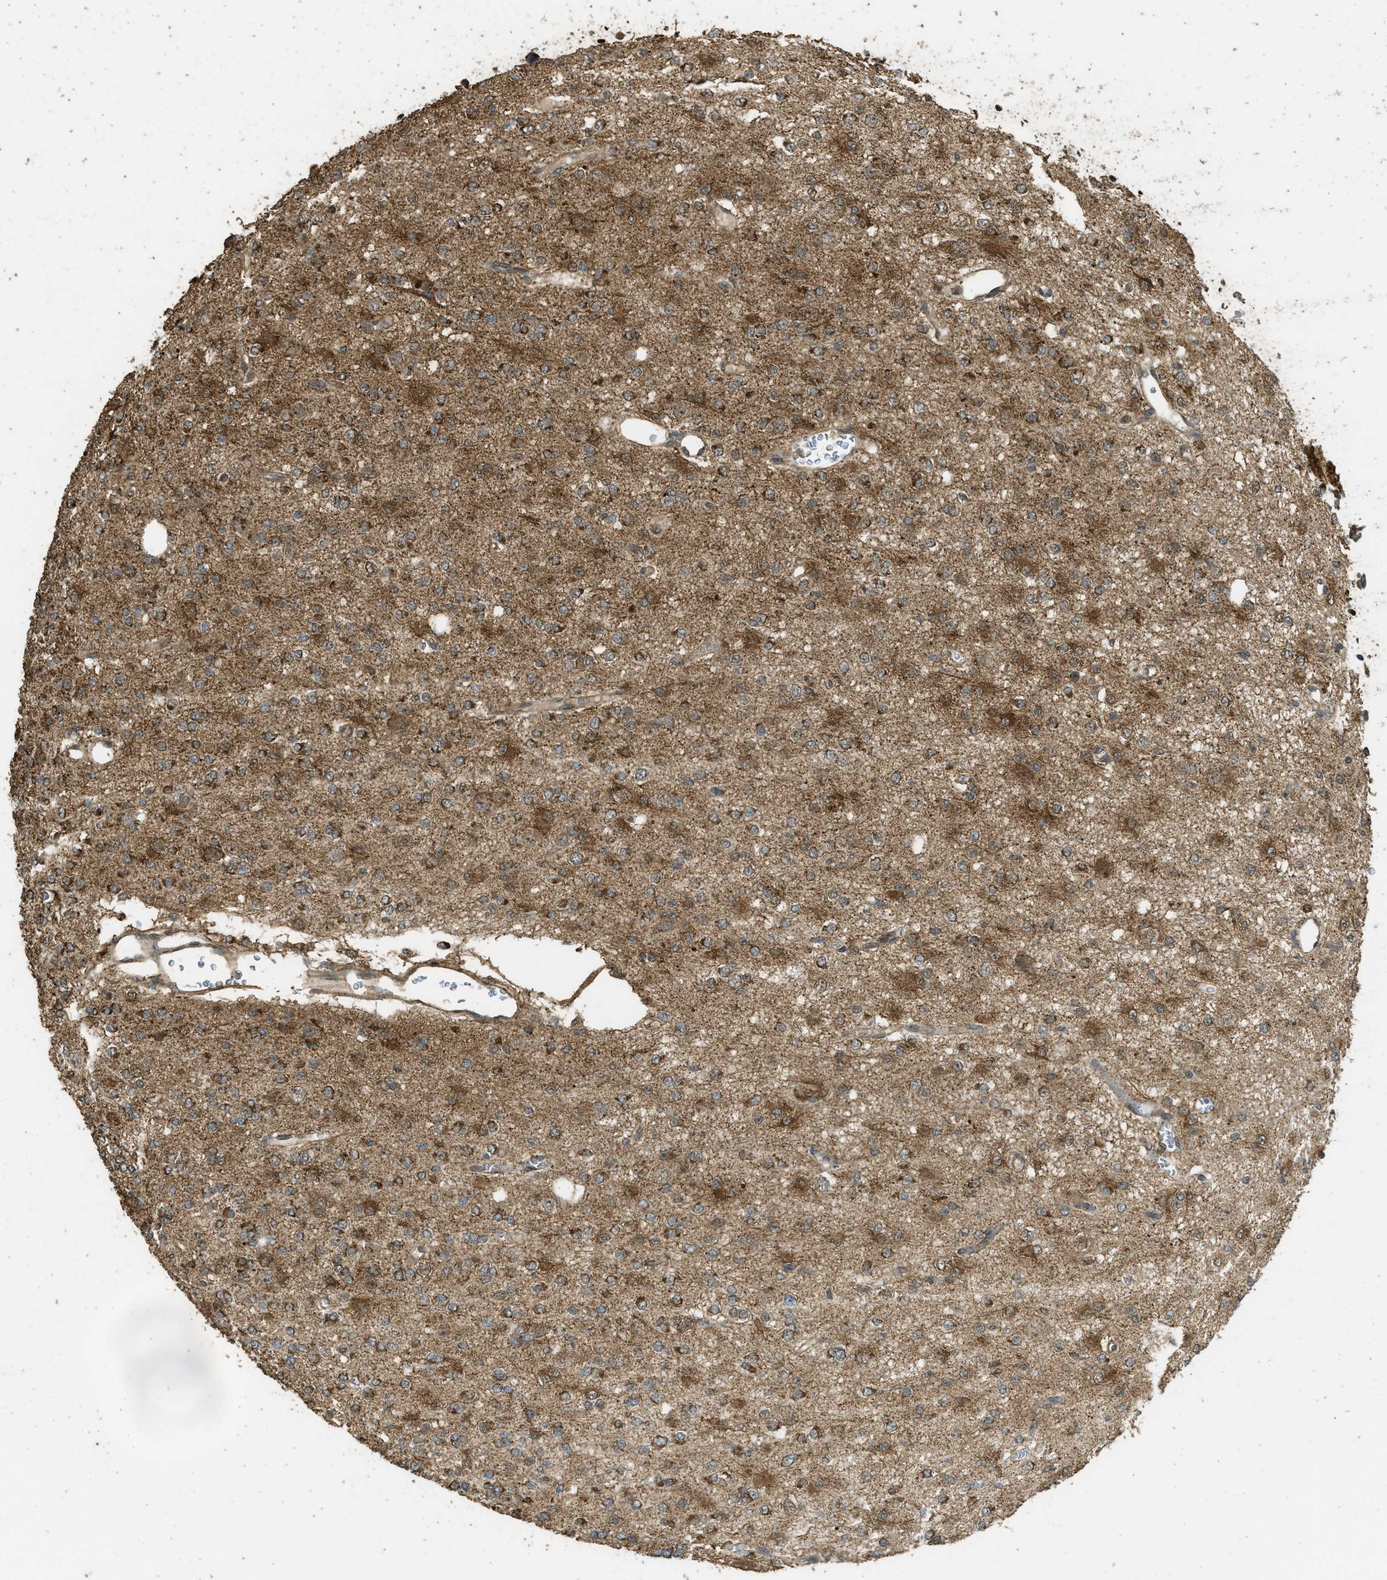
{"staining": {"intensity": "moderate", "quantity": ">75%", "location": "cytoplasmic/membranous"}, "tissue": "glioma", "cell_type": "Tumor cells", "image_type": "cancer", "snomed": [{"axis": "morphology", "description": "Glioma, malignant, Low grade"}, {"axis": "topography", "description": "Brain"}], "caption": "Human malignant glioma (low-grade) stained with a protein marker demonstrates moderate staining in tumor cells.", "gene": "CTPS1", "patient": {"sex": "male", "age": 38}}